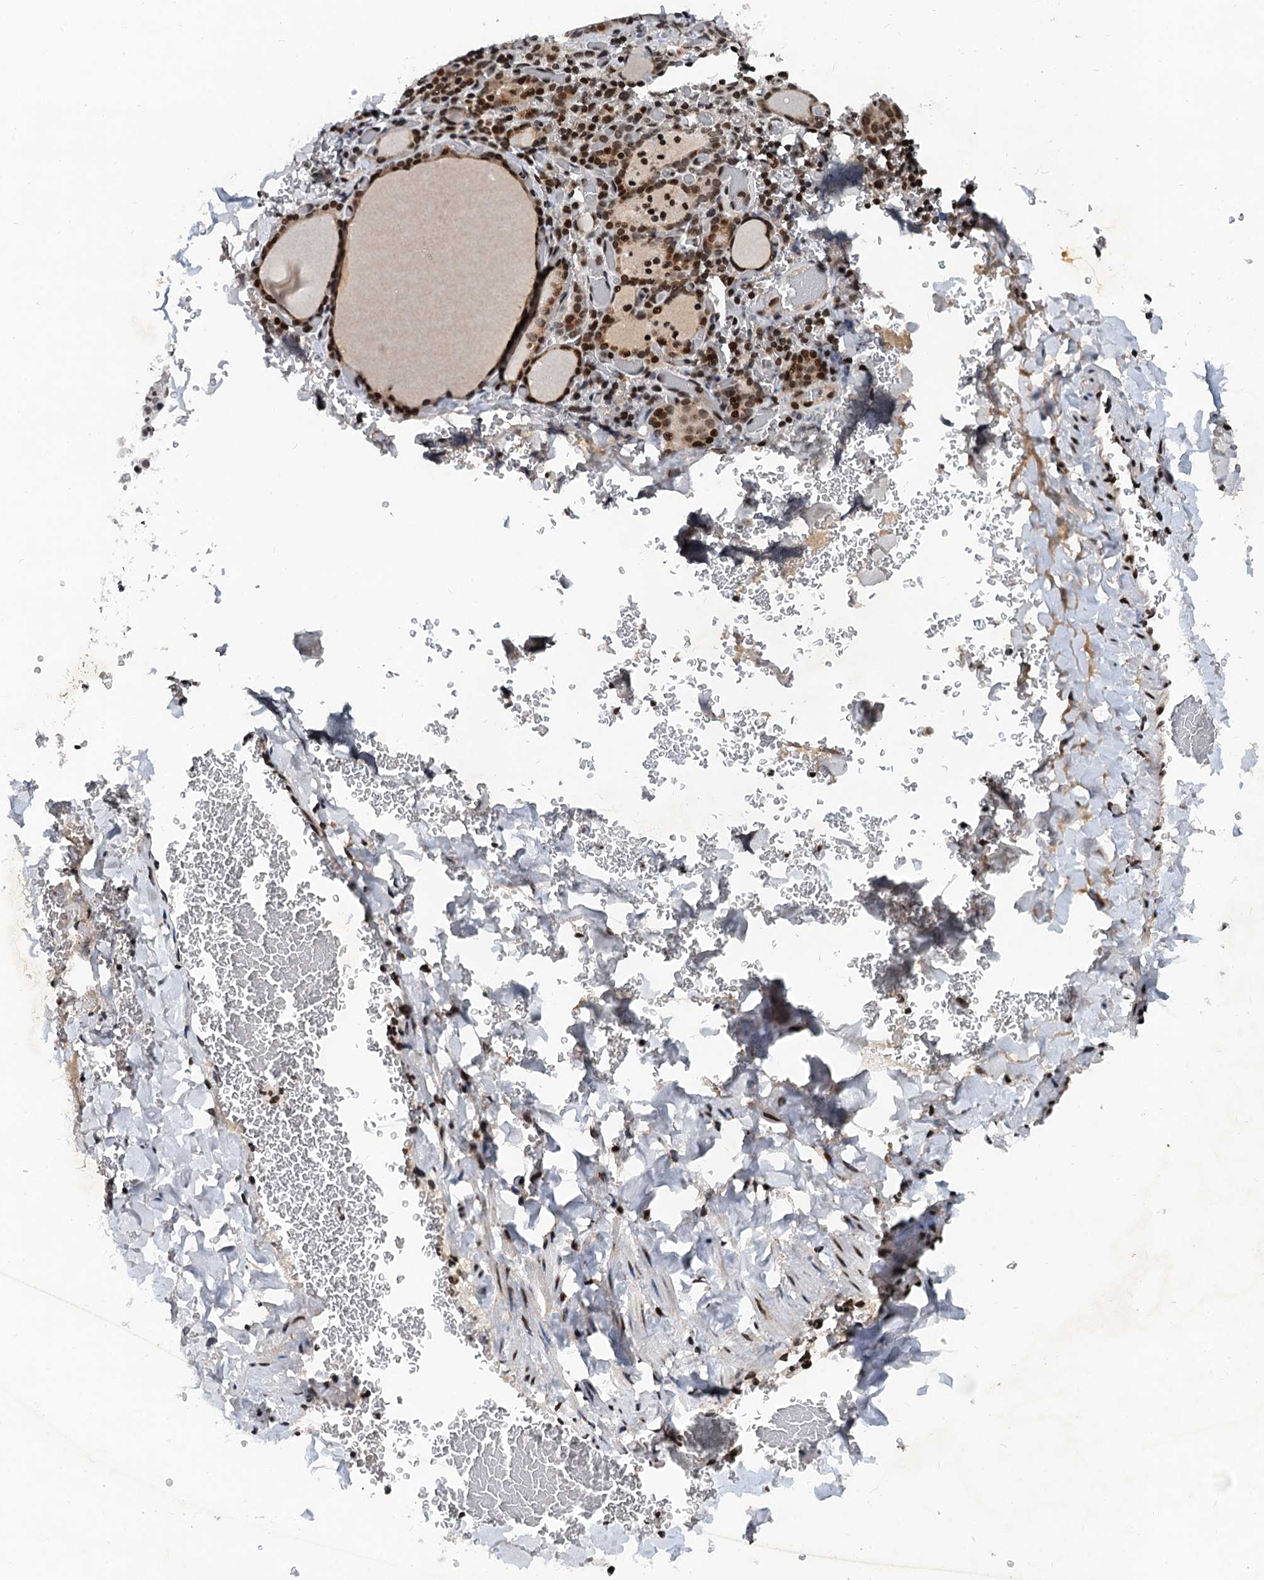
{"staining": {"intensity": "moderate", "quantity": ">75%", "location": "nuclear"}, "tissue": "thyroid gland", "cell_type": "Glandular cells", "image_type": "normal", "snomed": [{"axis": "morphology", "description": "Normal tissue, NOS"}, {"axis": "topography", "description": "Thyroid gland"}], "caption": "Moderate nuclear staining is appreciated in approximately >75% of glandular cells in unremarkable thyroid gland.", "gene": "FAM217B", "patient": {"sex": "female", "age": 39}}